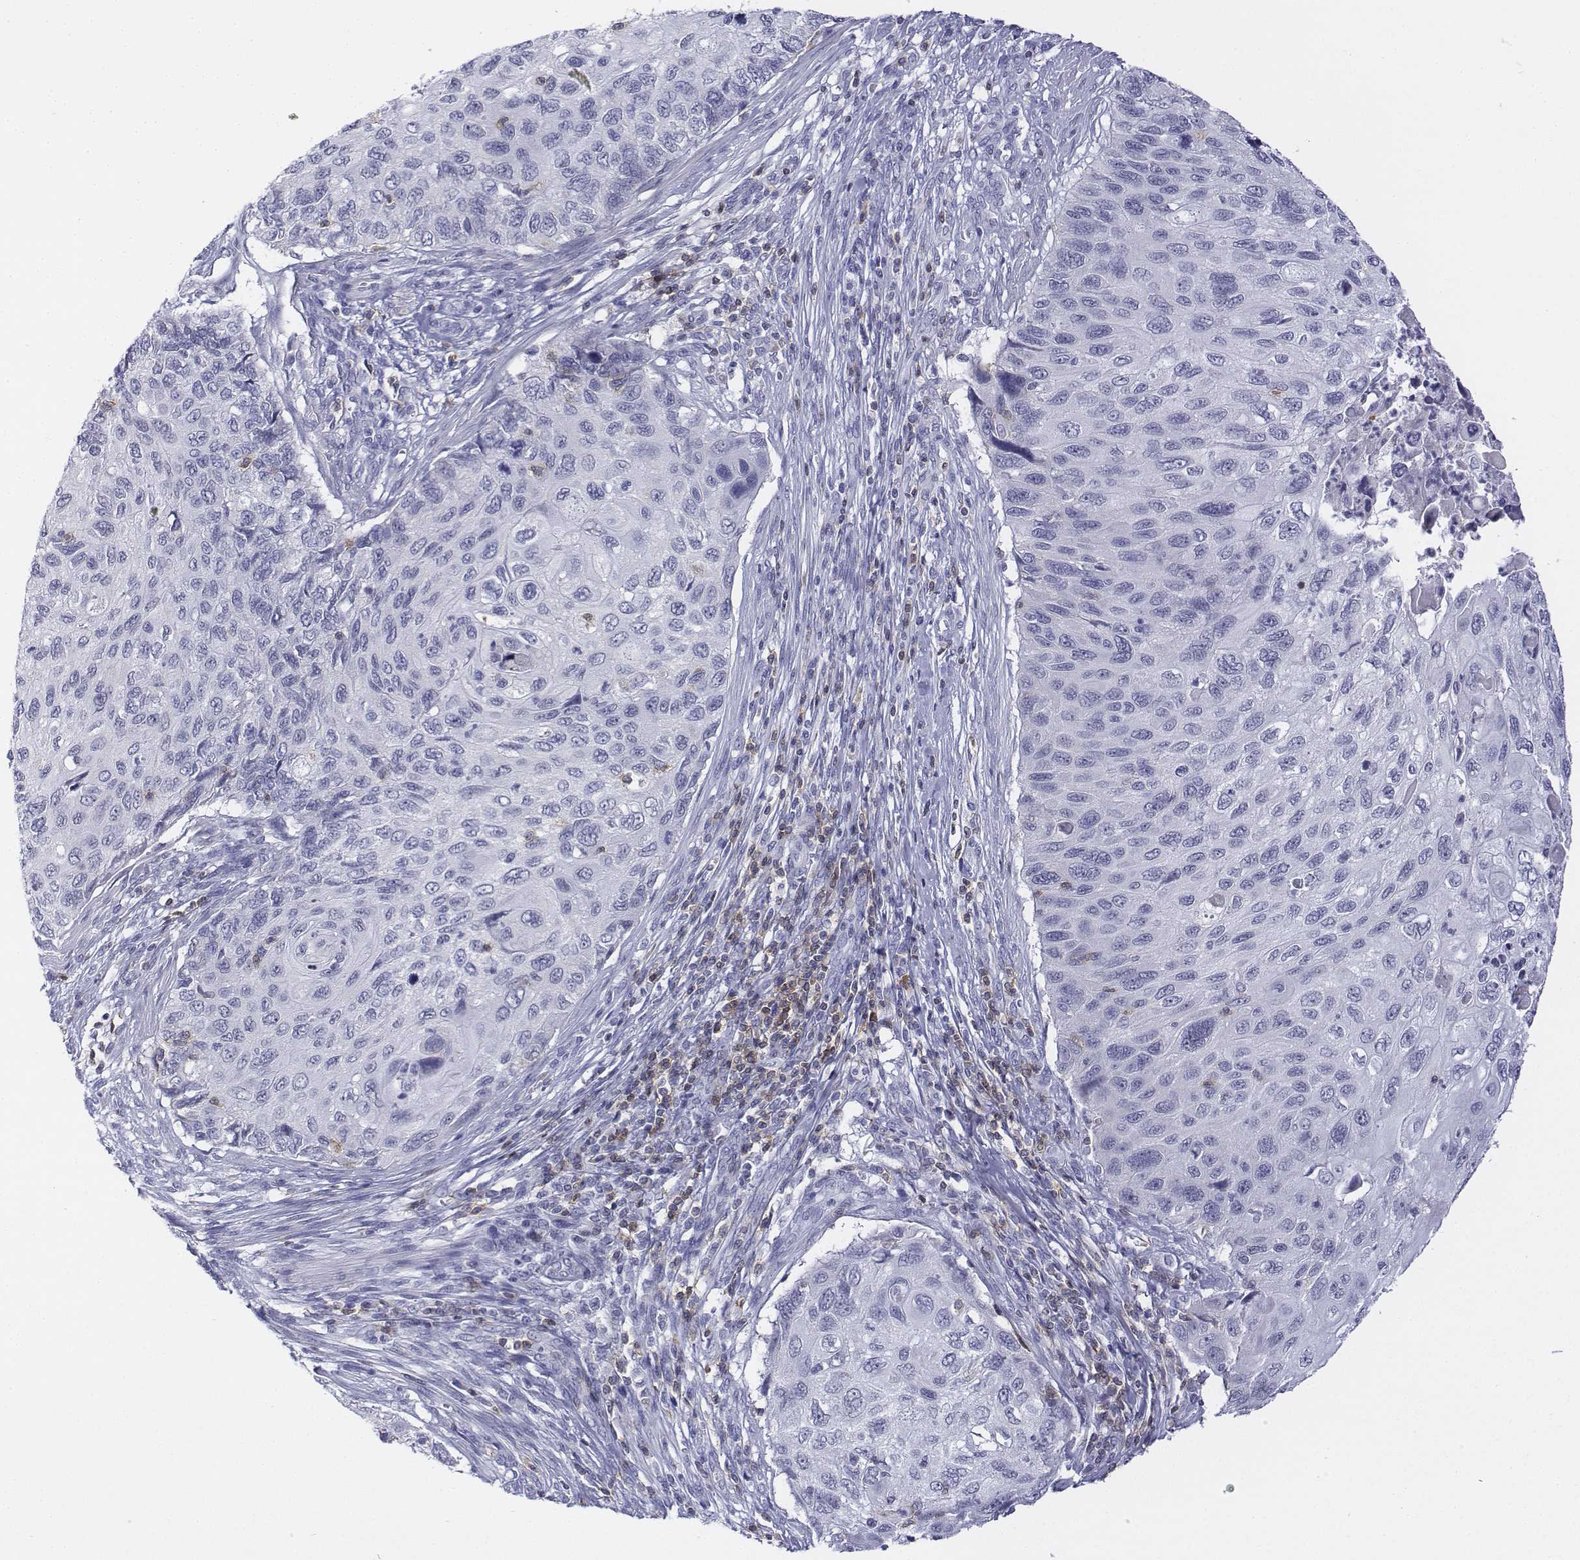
{"staining": {"intensity": "negative", "quantity": "none", "location": "none"}, "tissue": "cervical cancer", "cell_type": "Tumor cells", "image_type": "cancer", "snomed": [{"axis": "morphology", "description": "Squamous cell carcinoma, NOS"}, {"axis": "topography", "description": "Cervix"}], "caption": "Cervical cancer was stained to show a protein in brown. There is no significant positivity in tumor cells. (DAB (3,3'-diaminobenzidine) immunohistochemistry, high magnification).", "gene": "CD3E", "patient": {"sex": "female", "age": 70}}